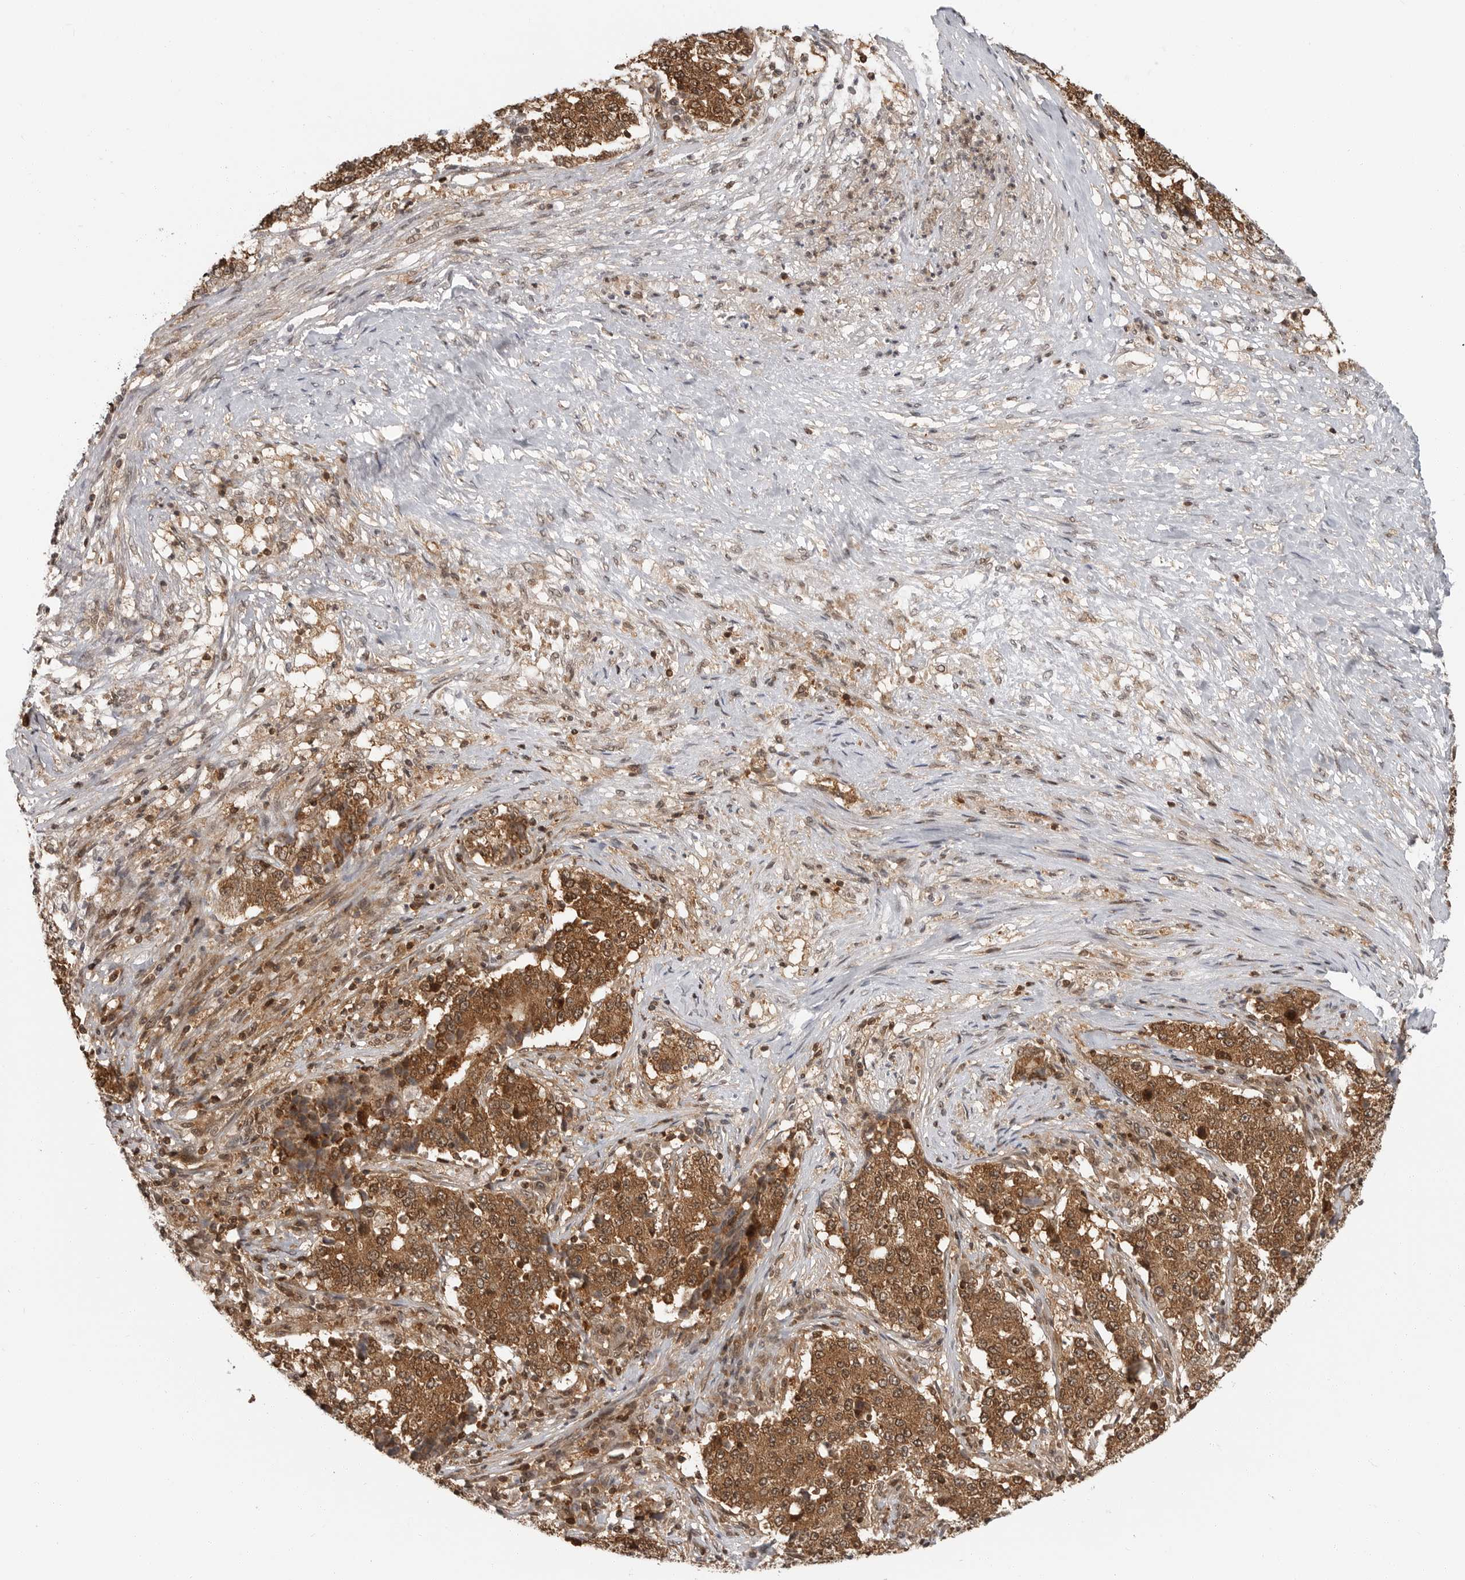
{"staining": {"intensity": "strong", "quantity": ">75%", "location": "cytoplasmic/membranous,nuclear"}, "tissue": "stomach cancer", "cell_type": "Tumor cells", "image_type": "cancer", "snomed": [{"axis": "morphology", "description": "Adenocarcinoma, NOS"}, {"axis": "topography", "description": "Stomach"}], "caption": "Protein expression analysis of stomach adenocarcinoma reveals strong cytoplasmic/membranous and nuclear staining in approximately >75% of tumor cells. (Brightfield microscopy of DAB IHC at high magnification).", "gene": "SZRD1", "patient": {"sex": "male", "age": 59}}